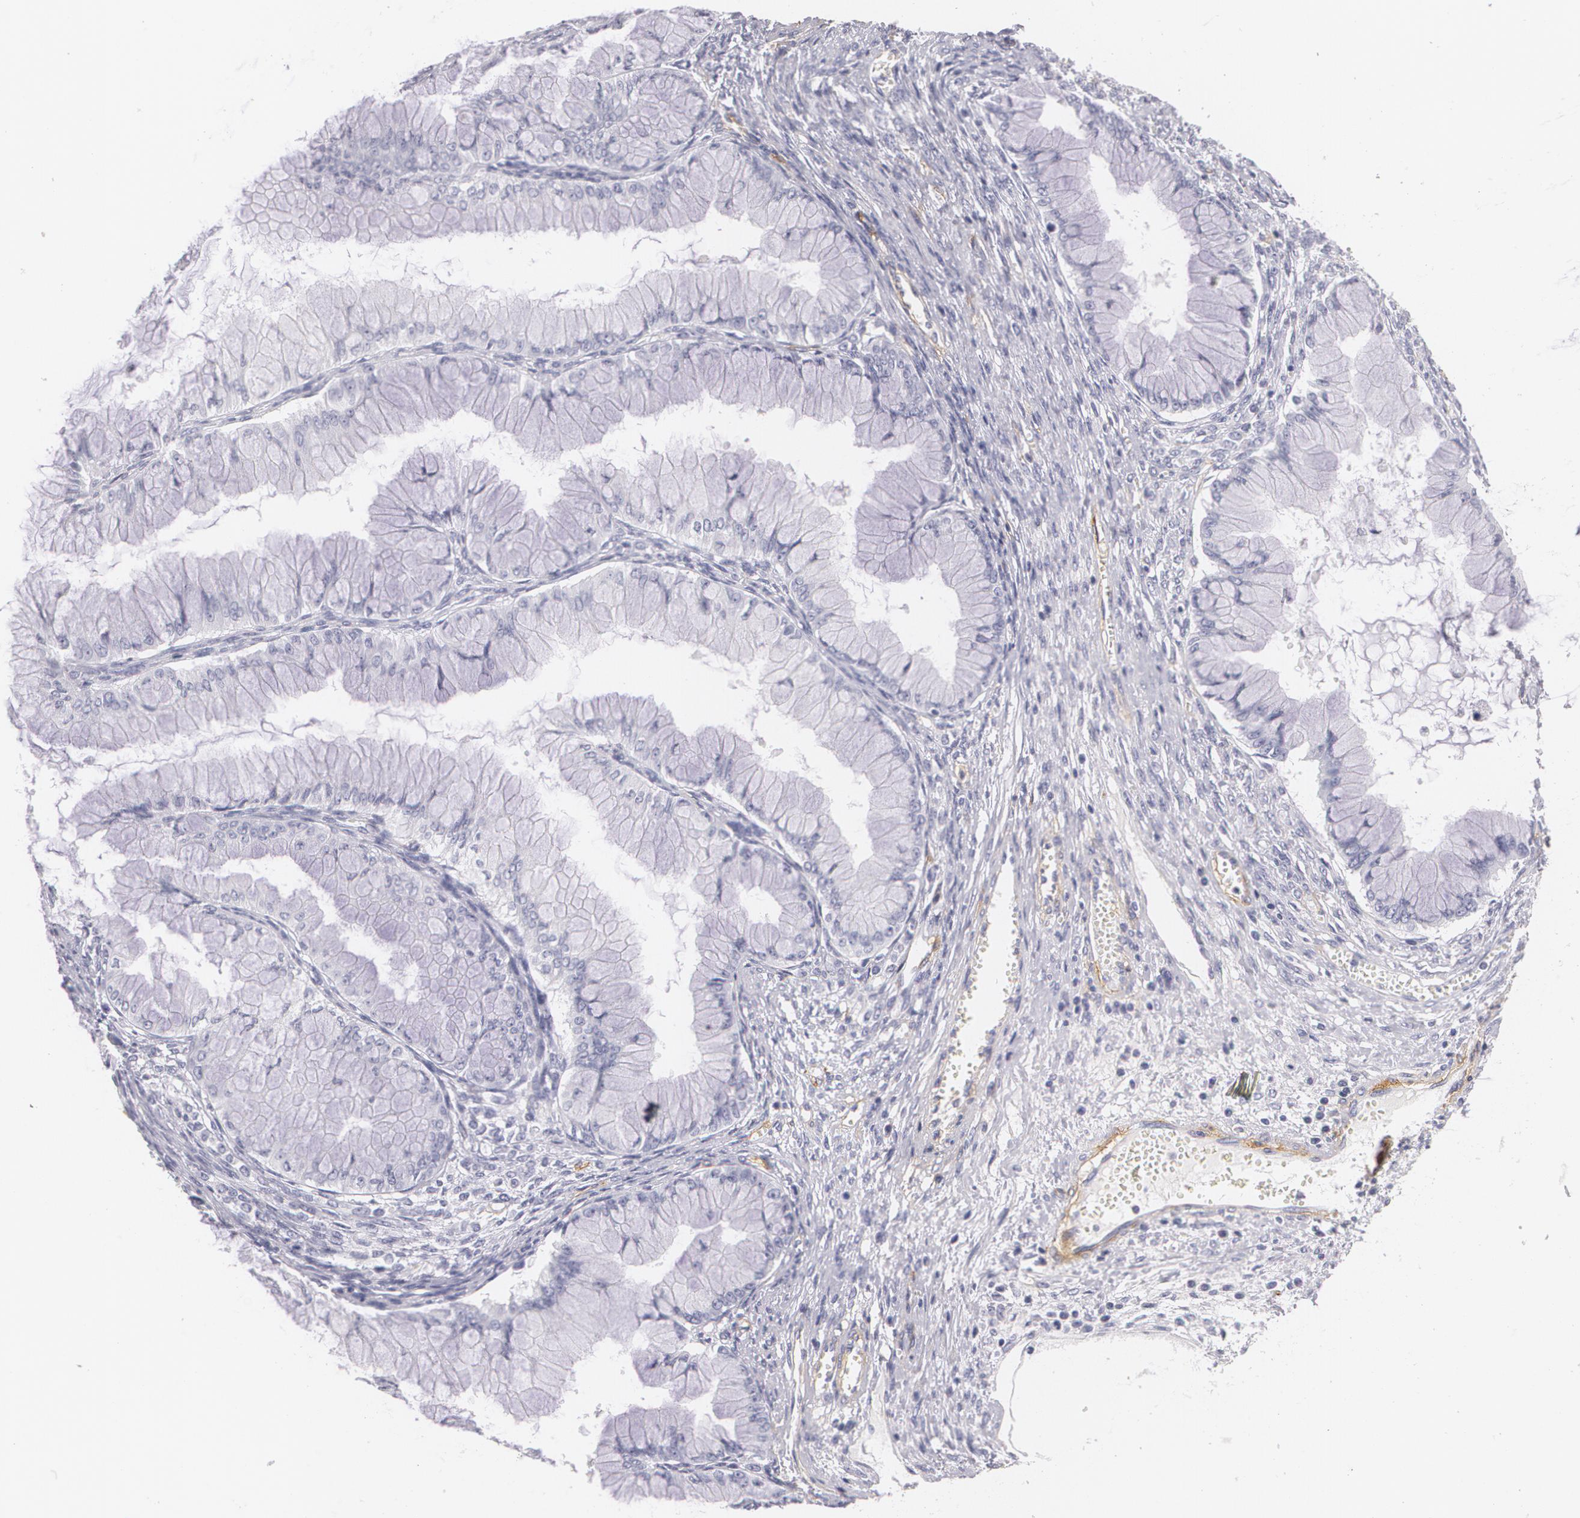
{"staining": {"intensity": "negative", "quantity": "none", "location": "none"}, "tissue": "ovarian cancer", "cell_type": "Tumor cells", "image_type": "cancer", "snomed": [{"axis": "morphology", "description": "Cystadenocarcinoma, mucinous, NOS"}, {"axis": "topography", "description": "Ovary"}], "caption": "Ovarian cancer stained for a protein using IHC demonstrates no positivity tumor cells.", "gene": "NGFR", "patient": {"sex": "female", "age": 63}}